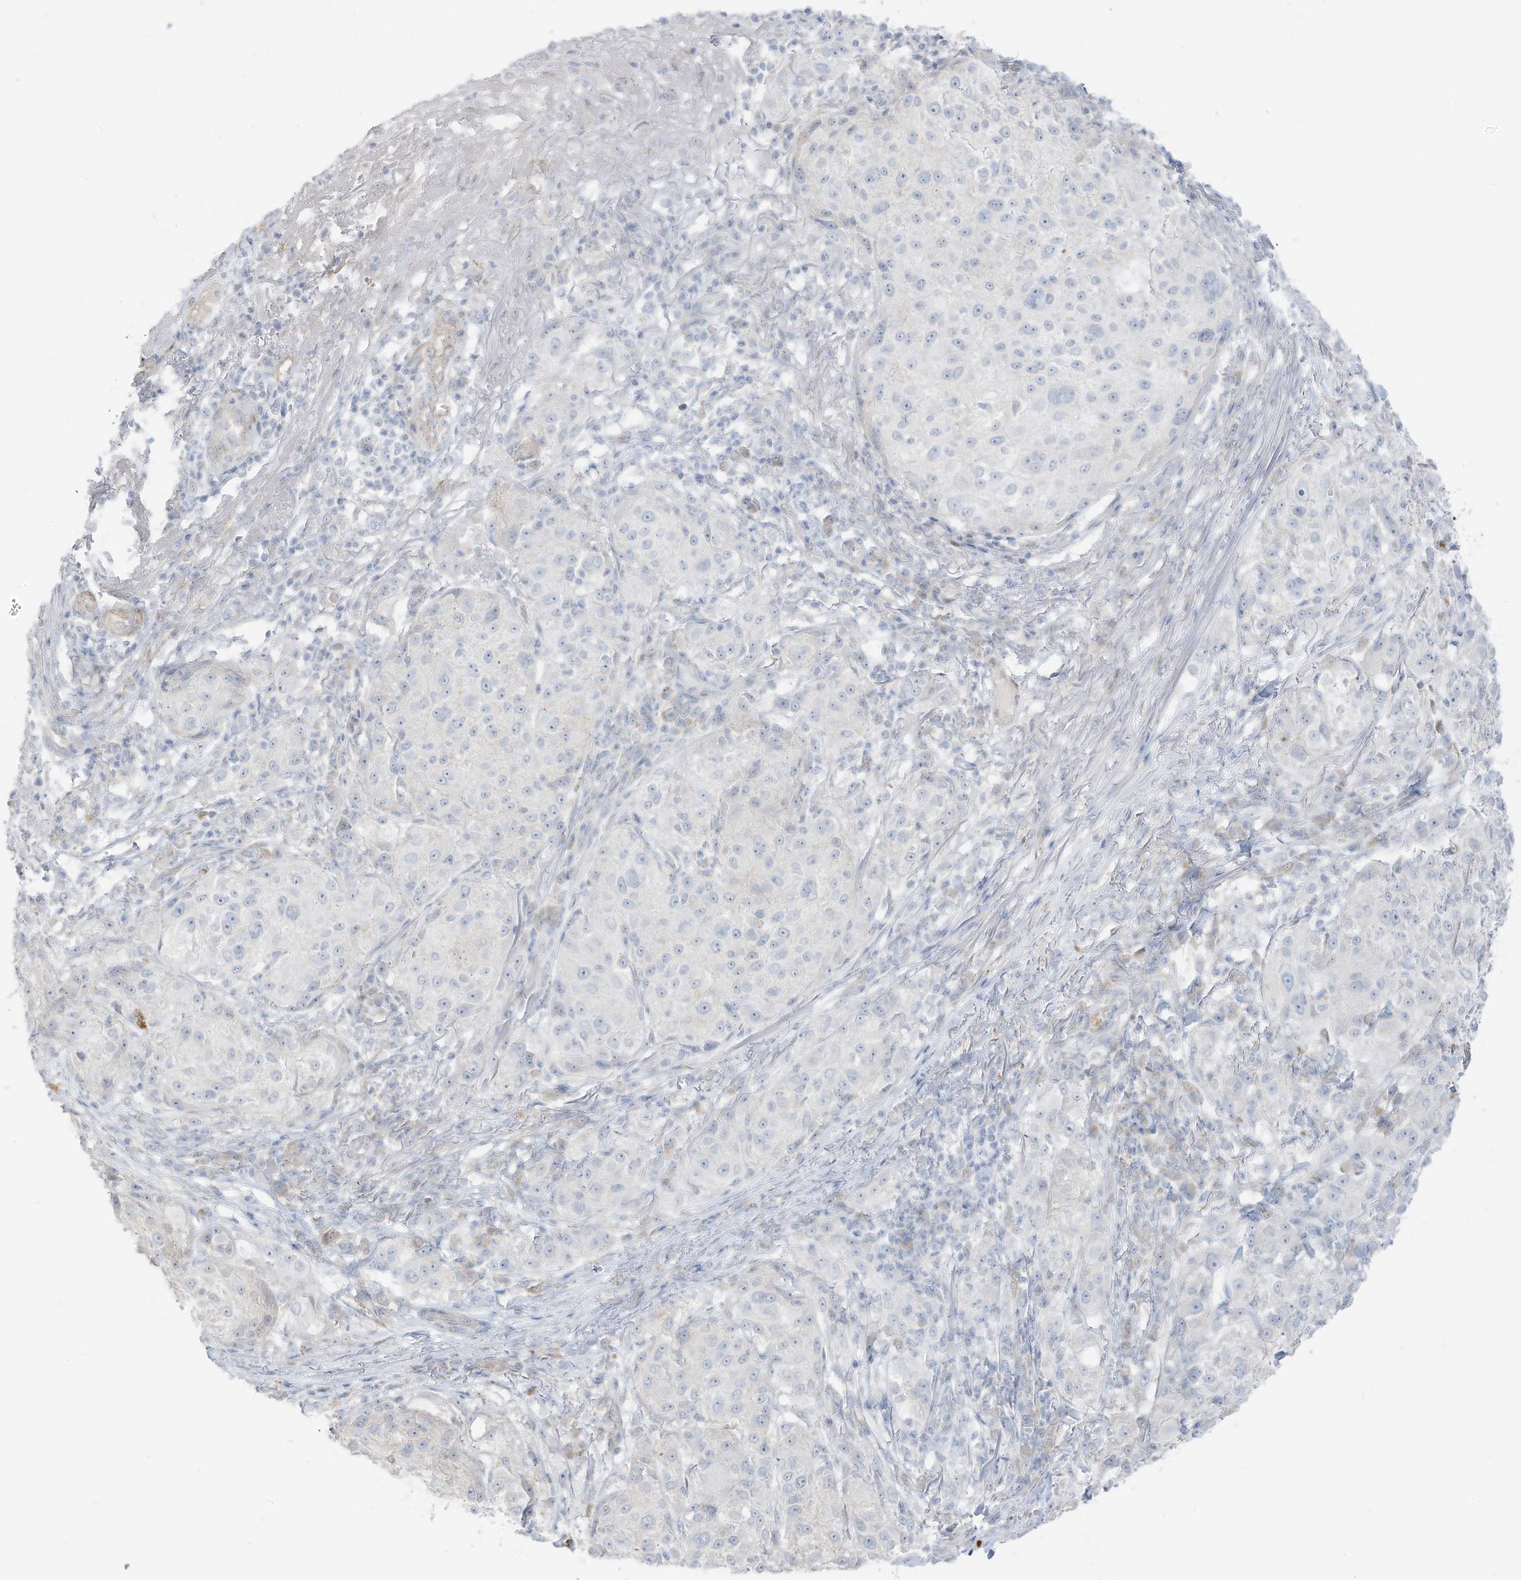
{"staining": {"intensity": "negative", "quantity": "none", "location": "none"}, "tissue": "melanoma", "cell_type": "Tumor cells", "image_type": "cancer", "snomed": [{"axis": "morphology", "description": "Necrosis, NOS"}, {"axis": "morphology", "description": "Malignant melanoma, NOS"}, {"axis": "topography", "description": "Skin"}], "caption": "This is an immunohistochemistry (IHC) photomicrograph of human malignant melanoma. There is no staining in tumor cells.", "gene": "C11orf87", "patient": {"sex": "female", "age": 87}}